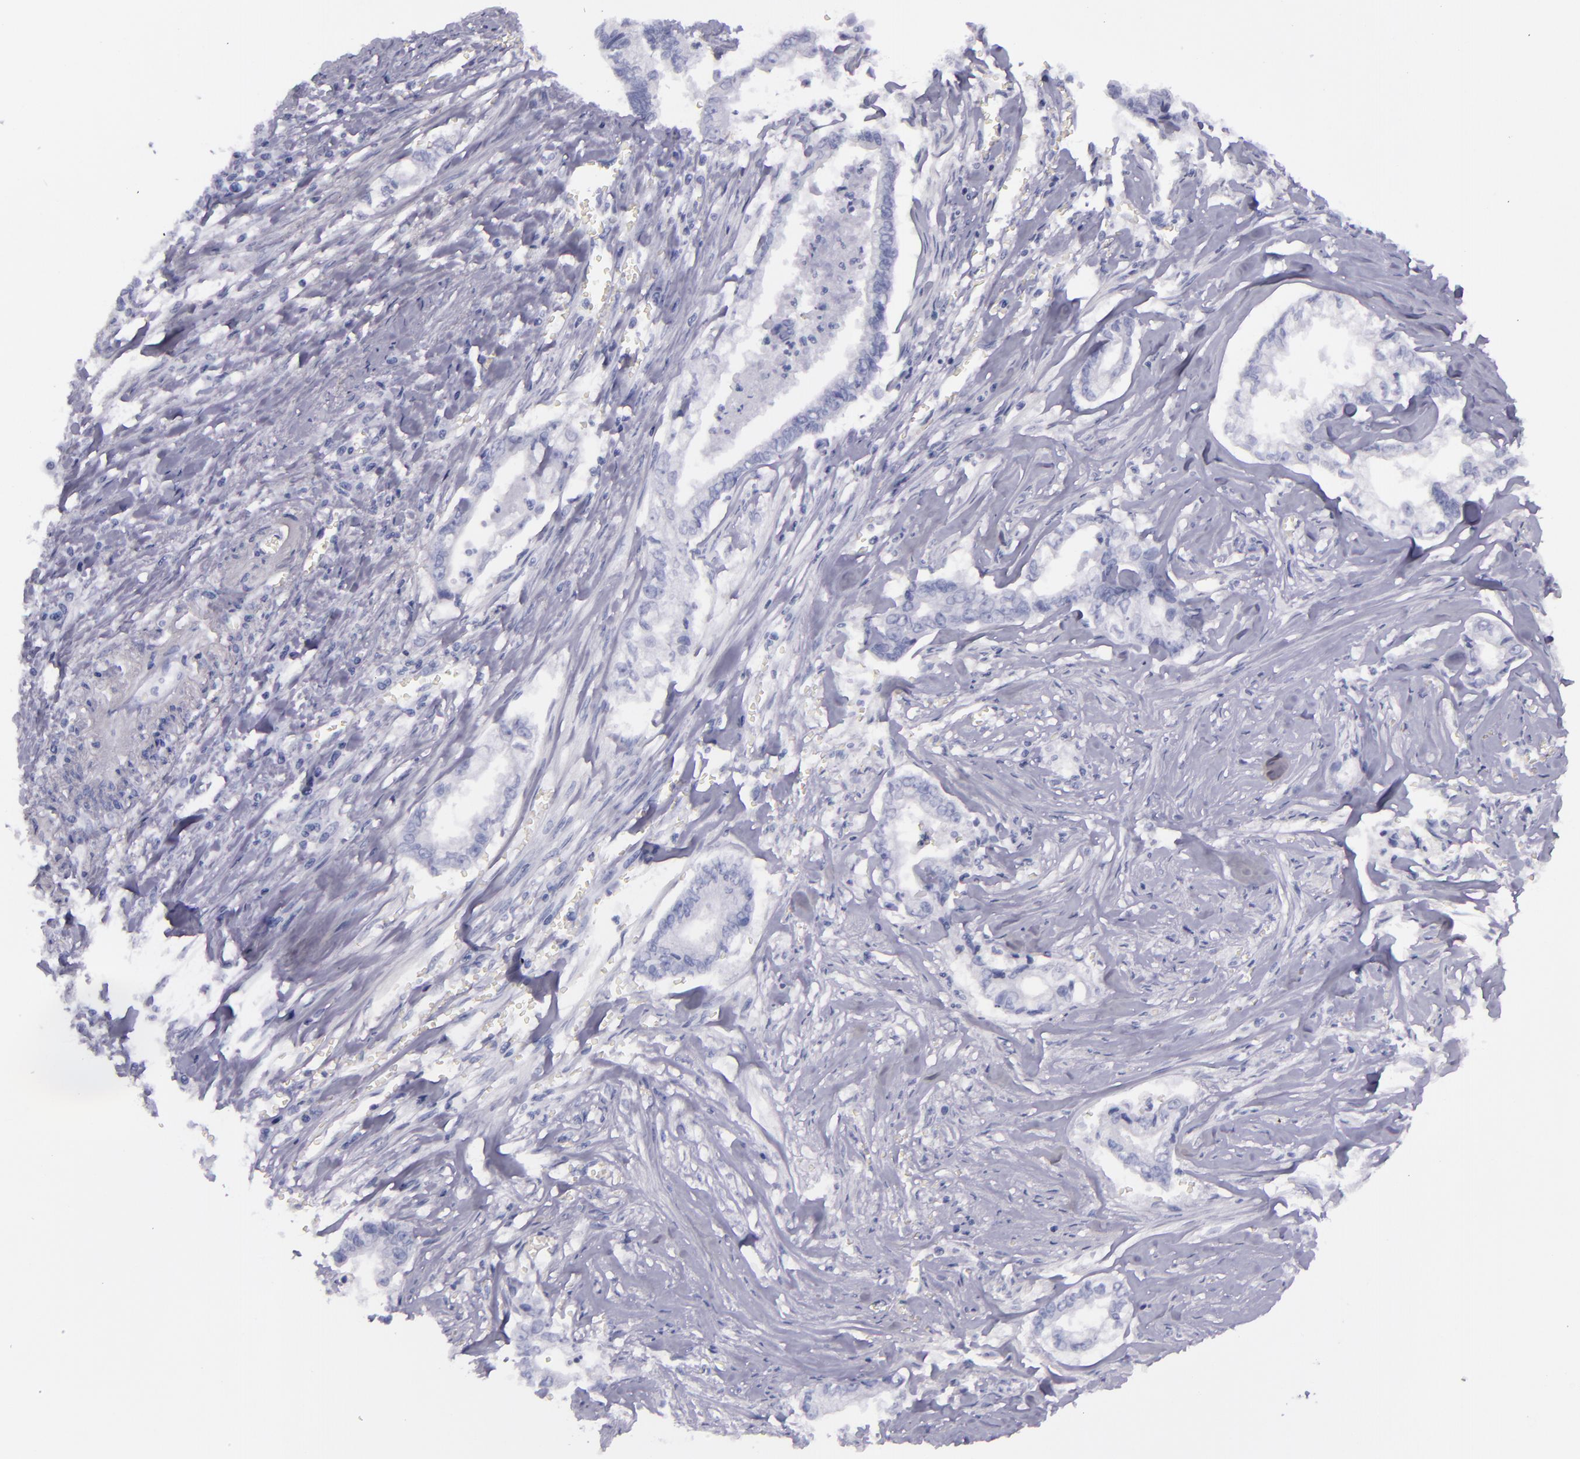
{"staining": {"intensity": "strong", "quantity": "25%-75%", "location": "cytoplasmic/membranous"}, "tissue": "liver cancer", "cell_type": "Tumor cells", "image_type": "cancer", "snomed": [{"axis": "morphology", "description": "Cholangiocarcinoma"}, {"axis": "topography", "description": "Liver"}], "caption": "This is a micrograph of IHC staining of liver cholangiocarcinoma, which shows strong staining in the cytoplasmic/membranous of tumor cells.", "gene": "SLC9A3R1", "patient": {"sex": "male", "age": 57}}